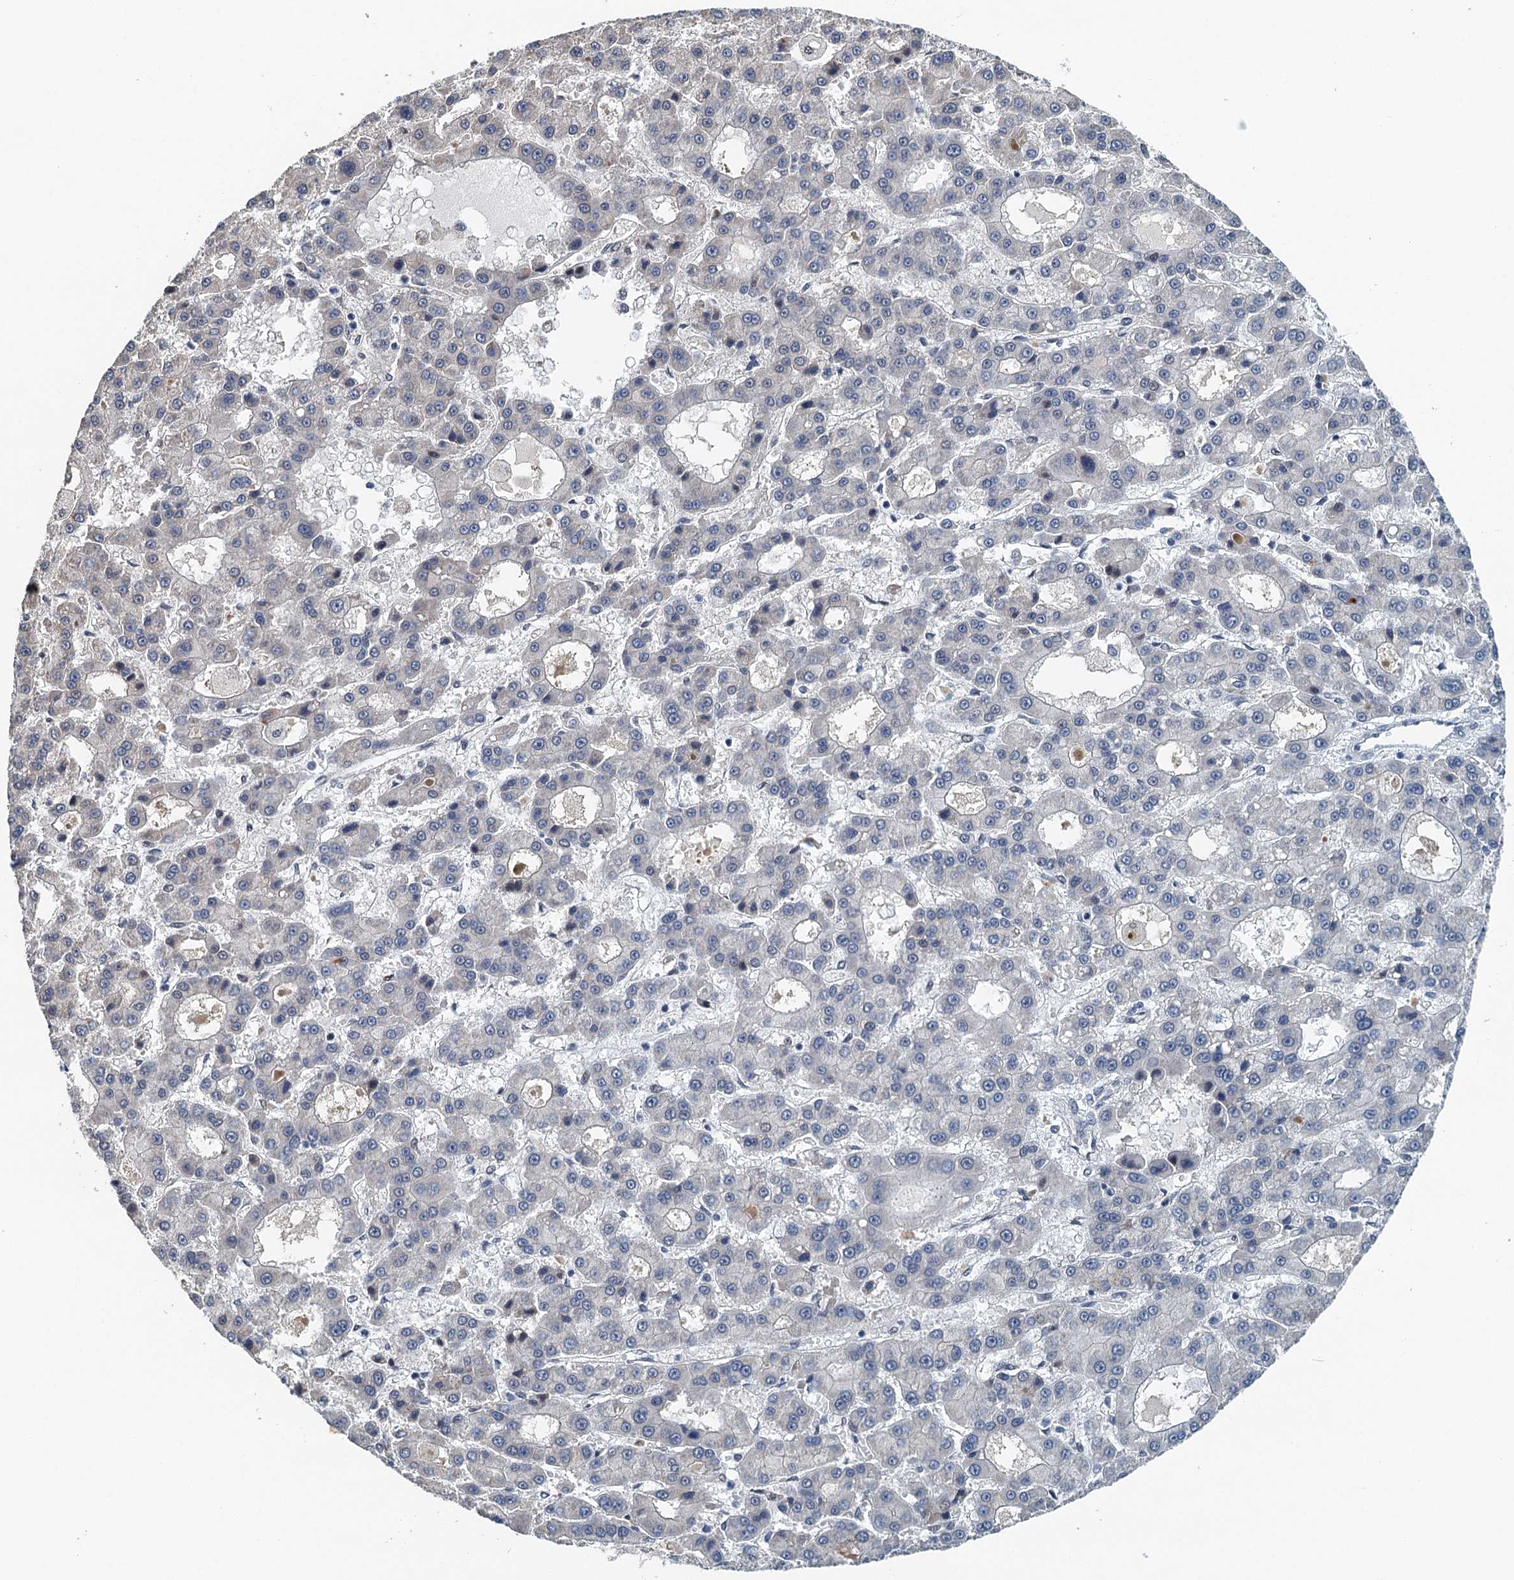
{"staining": {"intensity": "negative", "quantity": "none", "location": "none"}, "tissue": "liver cancer", "cell_type": "Tumor cells", "image_type": "cancer", "snomed": [{"axis": "morphology", "description": "Carcinoma, Hepatocellular, NOS"}, {"axis": "topography", "description": "Liver"}], "caption": "Histopathology image shows no protein expression in tumor cells of liver cancer (hepatocellular carcinoma) tissue.", "gene": "MTA3", "patient": {"sex": "male", "age": 70}}